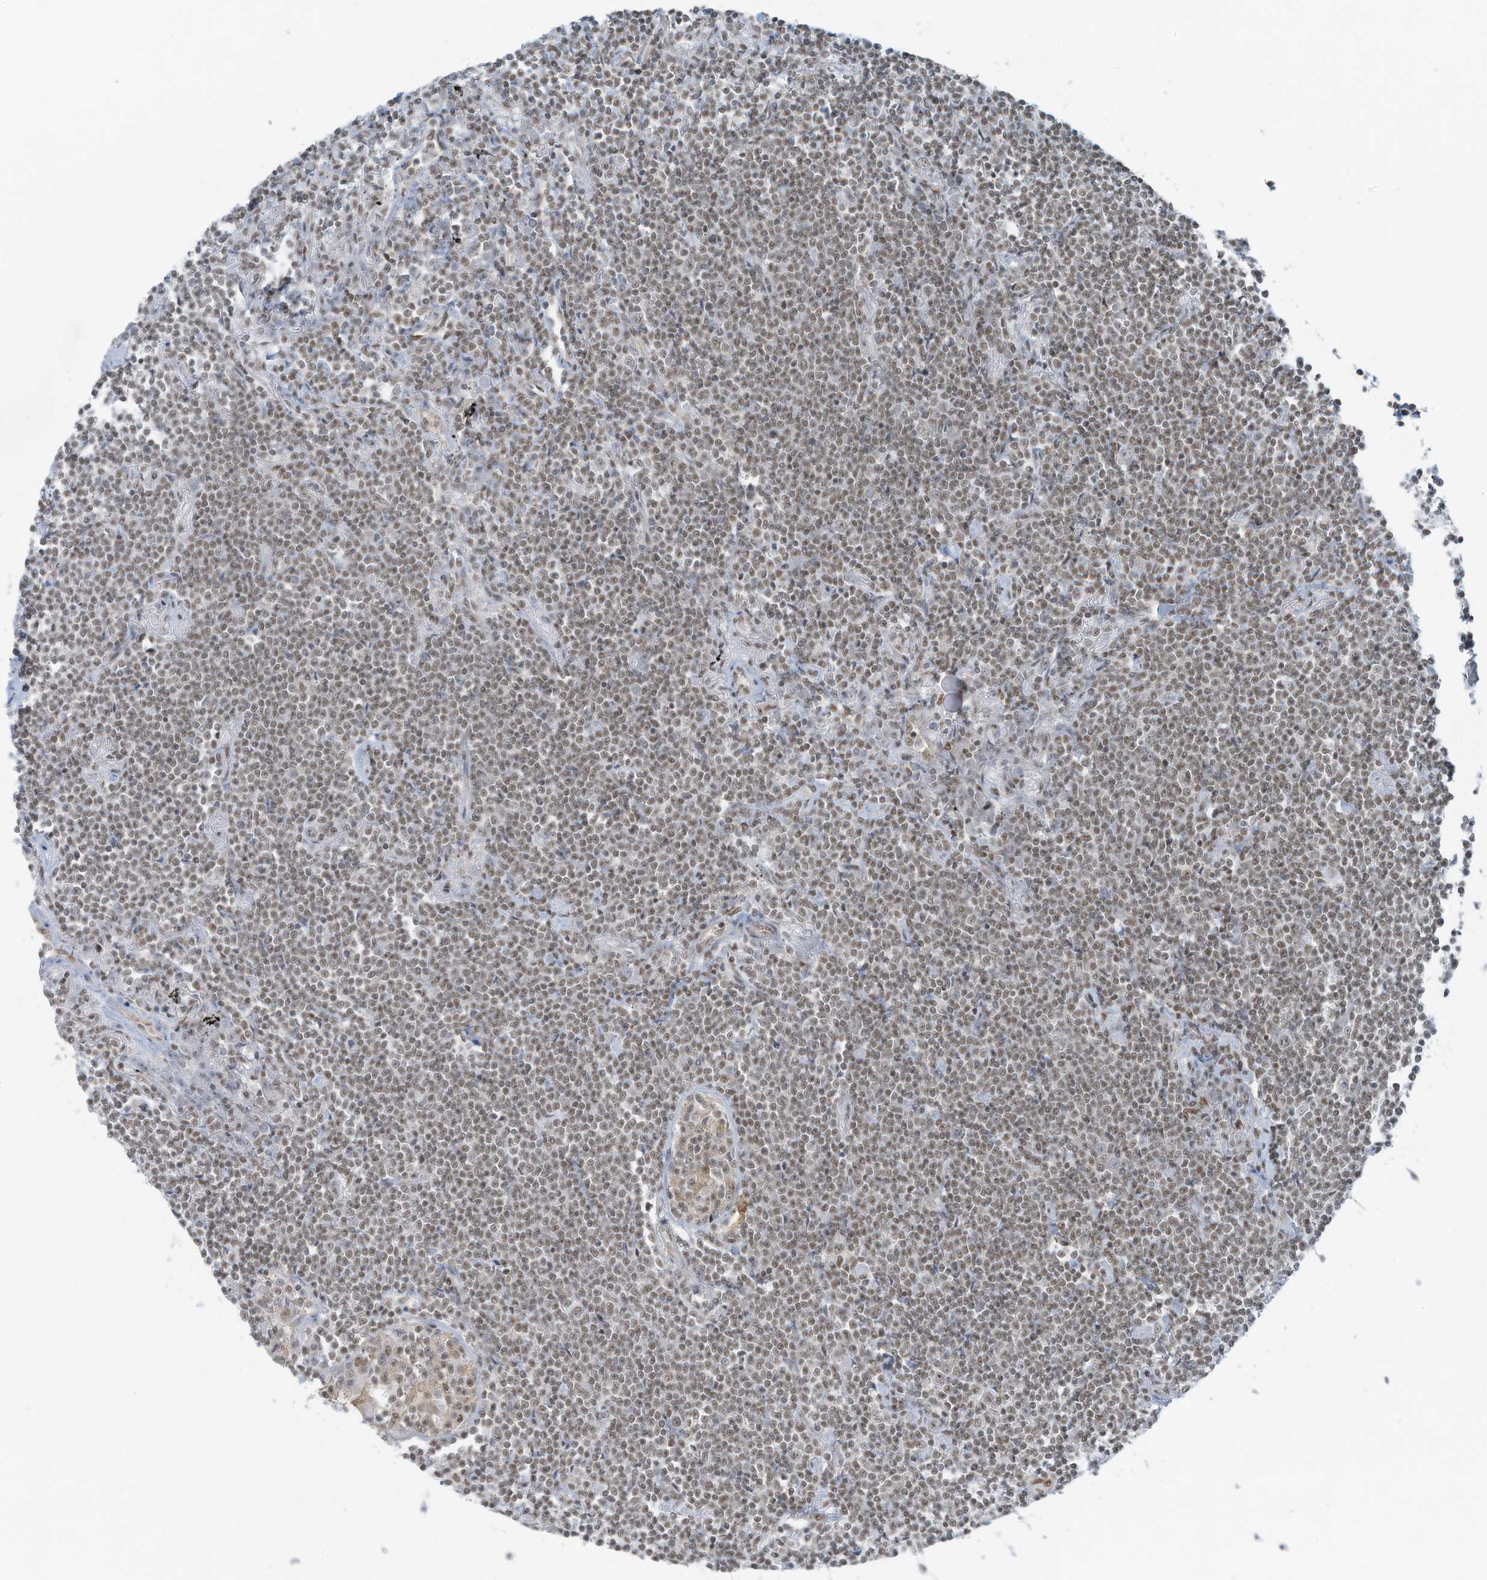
{"staining": {"intensity": "weak", "quantity": ">75%", "location": "nuclear"}, "tissue": "lymphoma", "cell_type": "Tumor cells", "image_type": "cancer", "snomed": [{"axis": "morphology", "description": "Malignant lymphoma, non-Hodgkin's type, Low grade"}, {"axis": "topography", "description": "Lung"}], "caption": "There is low levels of weak nuclear positivity in tumor cells of lymphoma, as demonstrated by immunohistochemical staining (brown color).", "gene": "DBR1", "patient": {"sex": "female", "age": 71}}